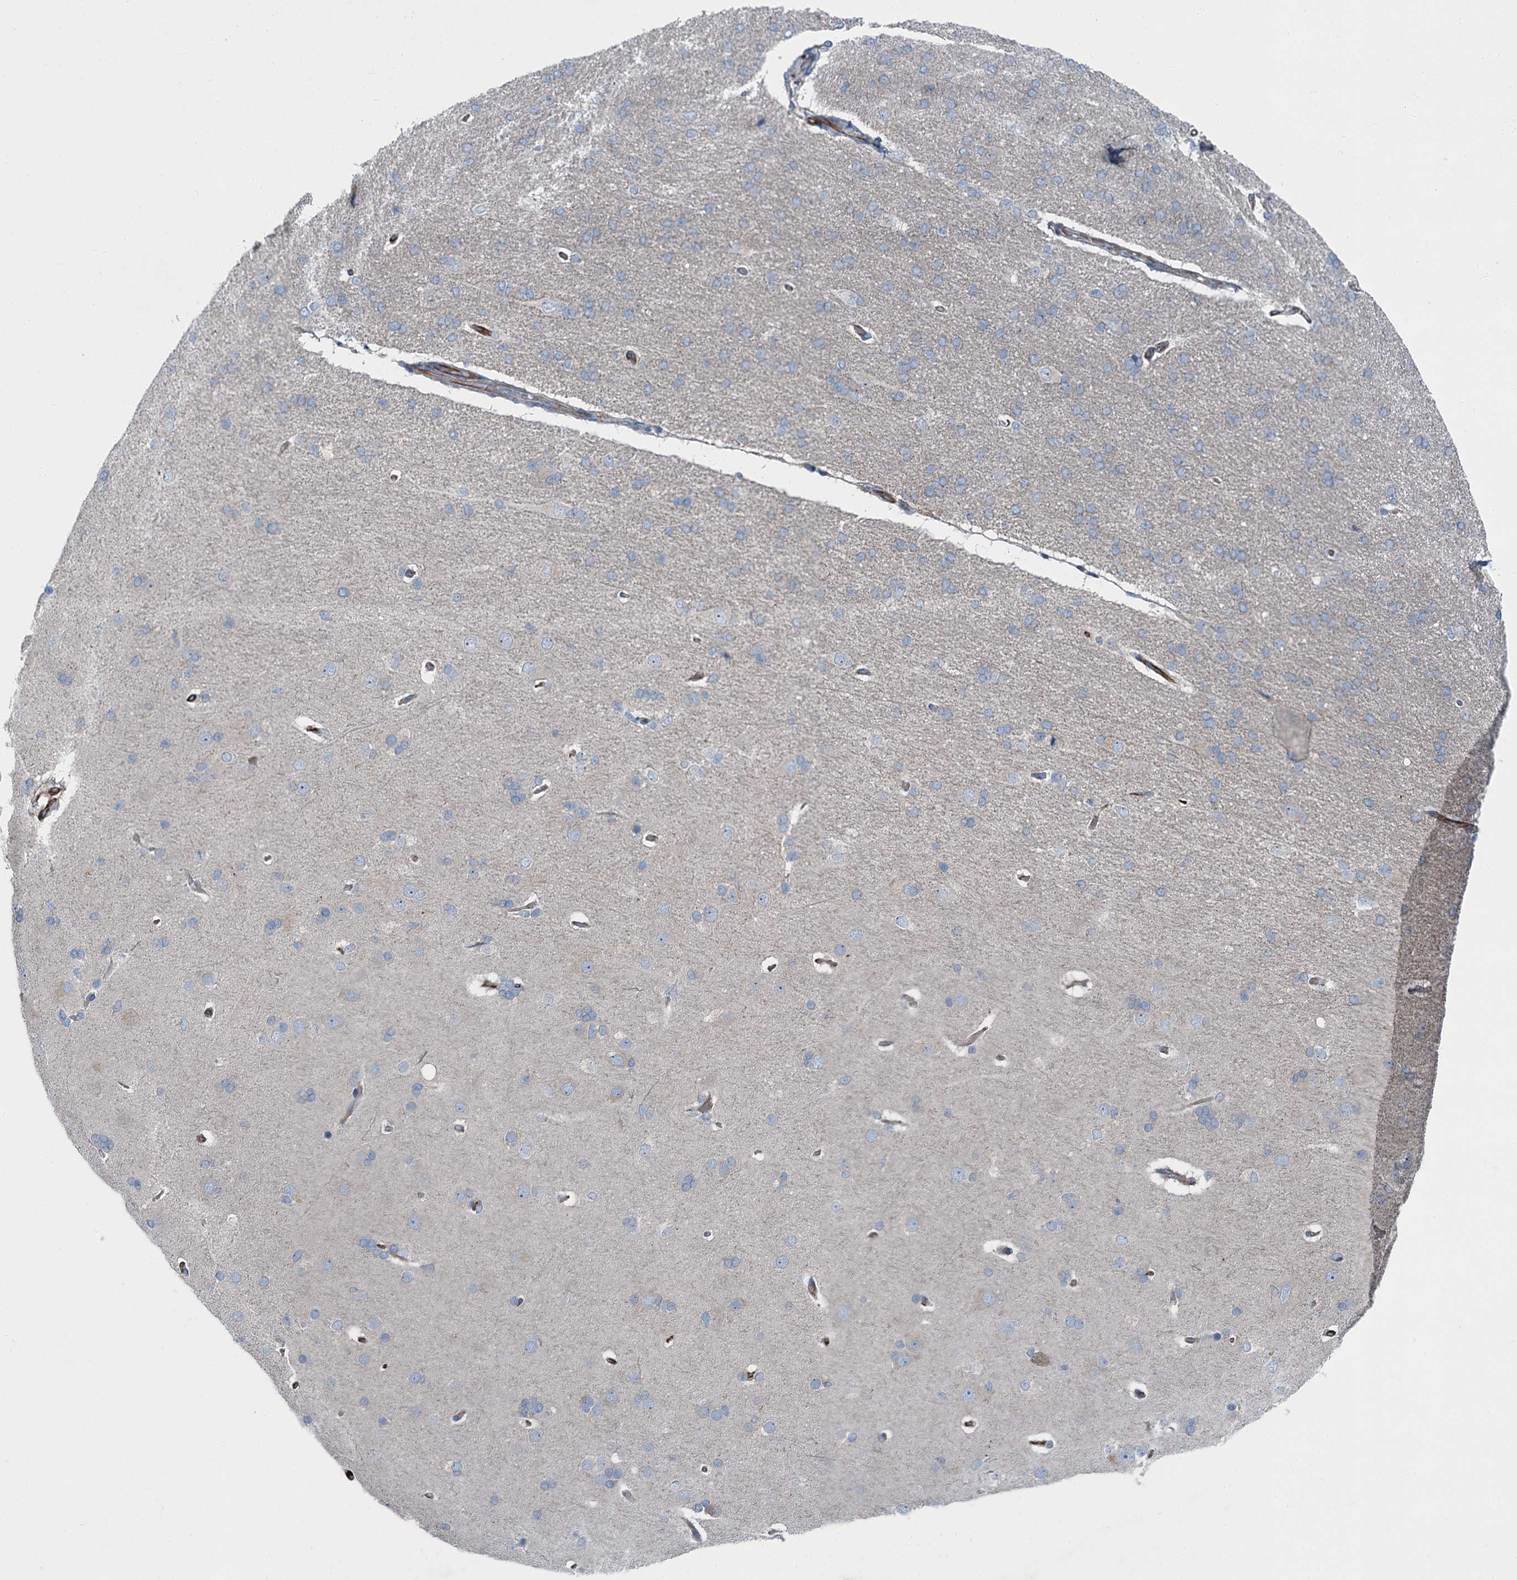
{"staining": {"intensity": "moderate", "quantity": ">75%", "location": "cytoplasmic/membranous"}, "tissue": "cerebral cortex", "cell_type": "Endothelial cells", "image_type": "normal", "snomed": [{"axis": "morphology", "description": "Normal tissue, NOS"}, {"axis": "topography", "description": "Cerebral cortex"}], "caption": "Immunohistochemistry photomicrograph of benign cerebral cortex: cerebral cortex stained using immunohistochemistry shows medium levels of moderate protein expression localized specifically in the cytoplasmic/membranous of endothelial cells, appearing as a cytoplasmic/membranous brown color.", "gene": "AXL", "patient": {"sex": "male", "age": 62}}